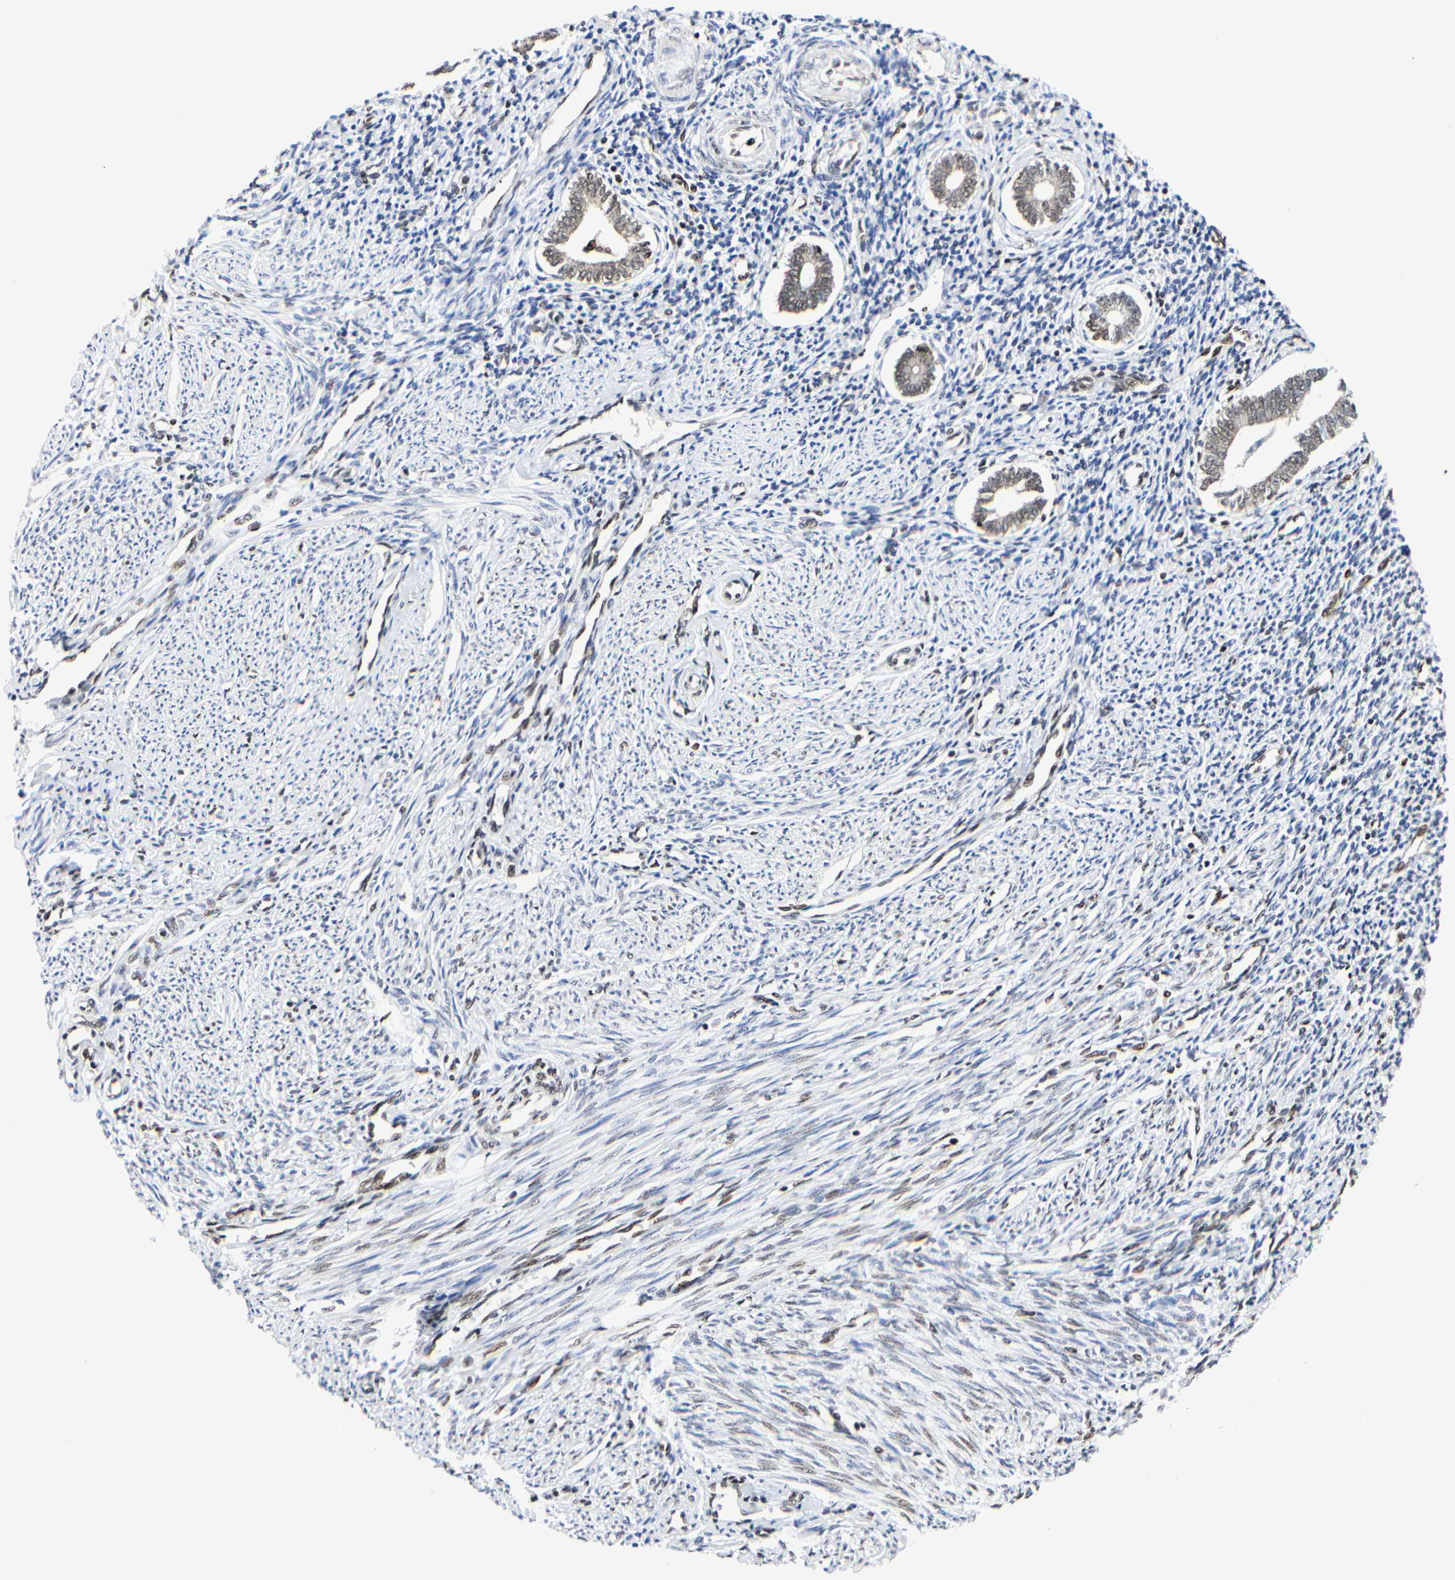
{"staining": {"intensity": "moderate", "quantity": "25%-75%", "location": "nuclear"}, "tissue": "endometrium", "cell_type": "Cells in endometrial stroma", "image_type": "normal", "snomed": [{"axis": "morphology", "description": "Normal tissue, NOS"}, {"axis": "topography", "description": "Endometrium"}], "caption": "Immunohistochemistry (IHC) histopathology image of benign endometrium: endometrium stained using immunohistochemistry (IHC) demonstrates medium levels of moderate protein expression localized specifically in the nuclear of cells in endometrial stroma, appearing as a nuclear brown color.", "gene": "PRMT3", "patient": {"sex": "female", "age": 52}}